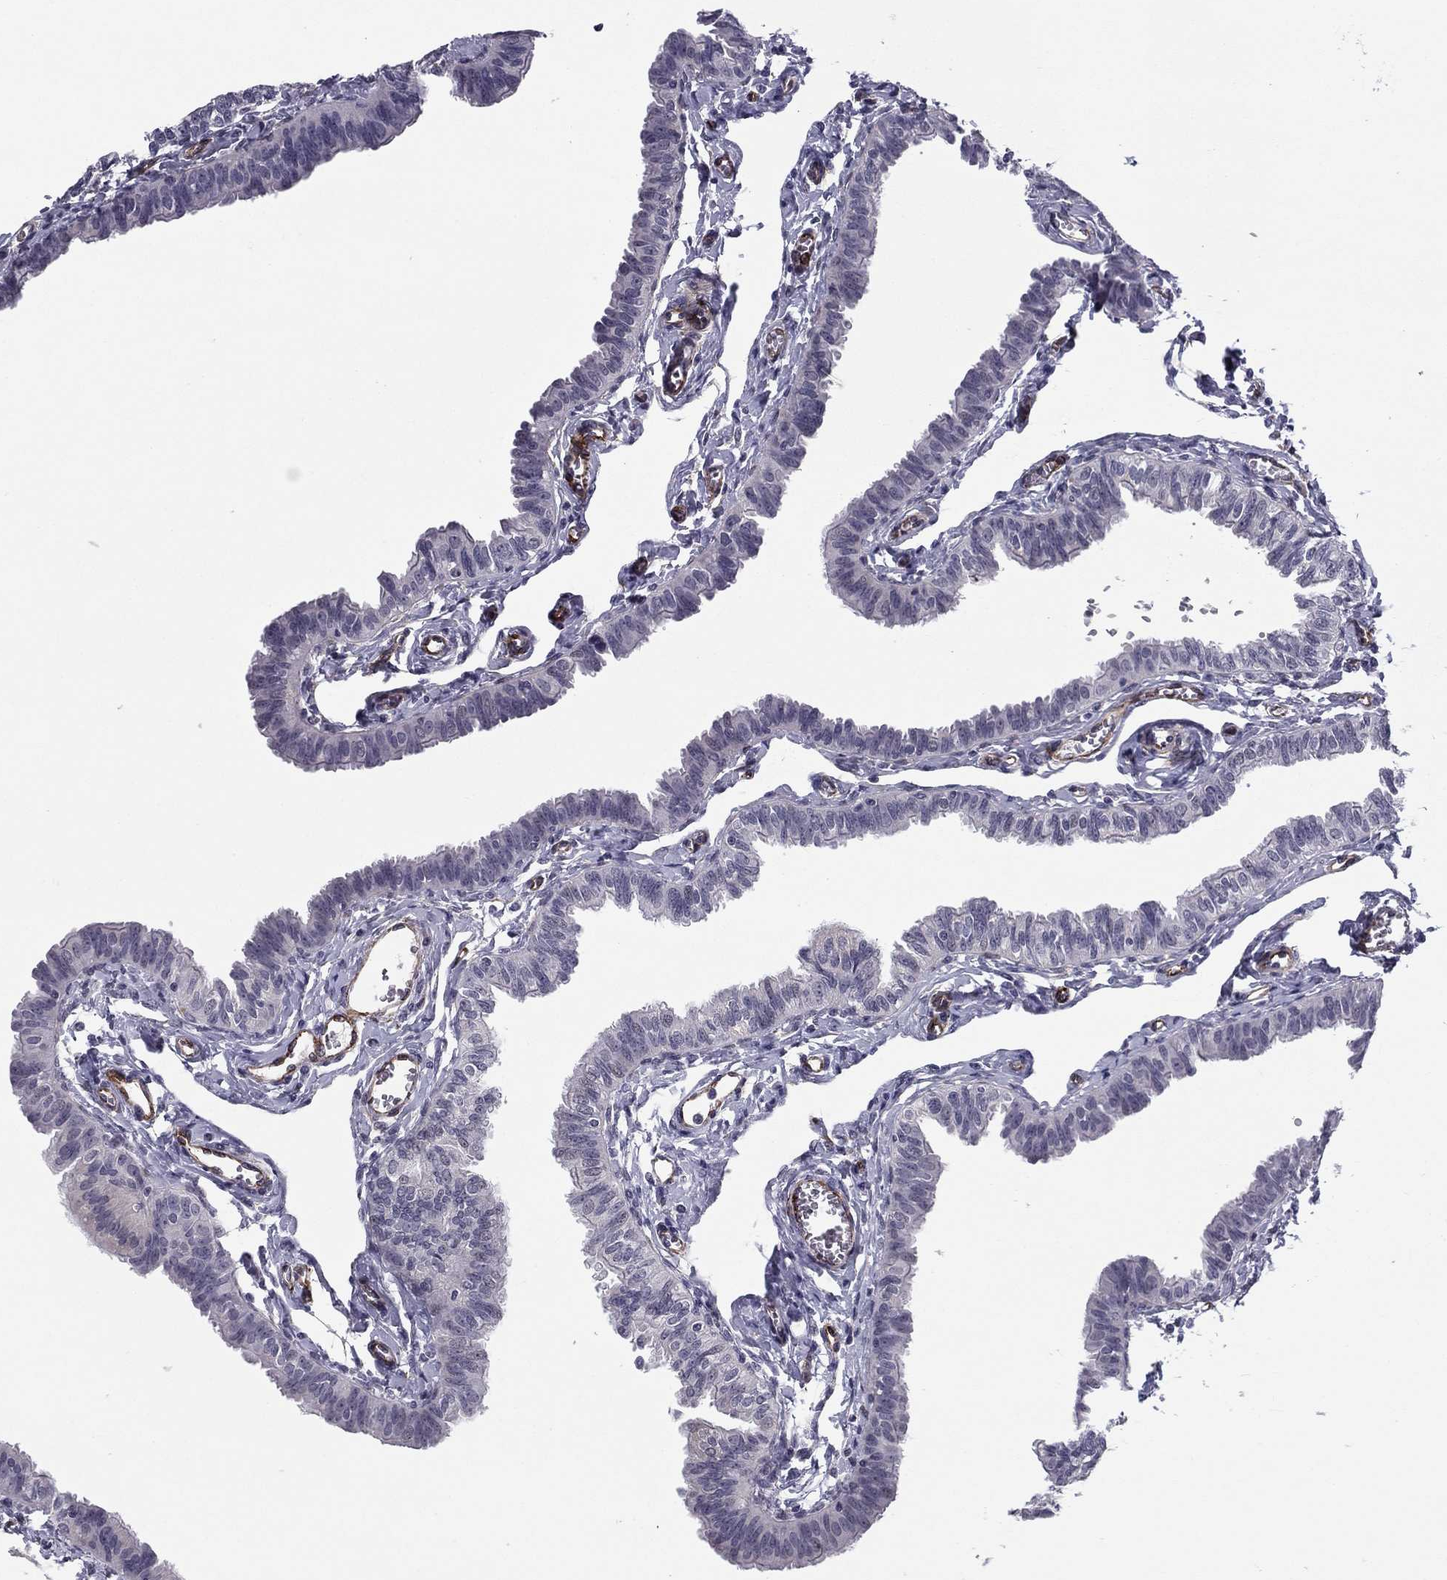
{"staining": {"intensity": "negative", "quantity": "none", "location": "none"}, "tissue": "fallopian tube", "cell_type": "Glandular cells", "image_type": "normal", "snomed": [{"axis": "morphology", "description": "Normal tissue, NOS"}, {"axis": "topography", "description": "Fallopian tube"}], "caption": "Glandular cells show no significant positivity in unremarkable fallopian tube. (Immunohistochemistry (ihc), brightfield microscopy, high magnification).", "gene": "ANKS4B", "patient": {"sex": "female", "age": 54}}